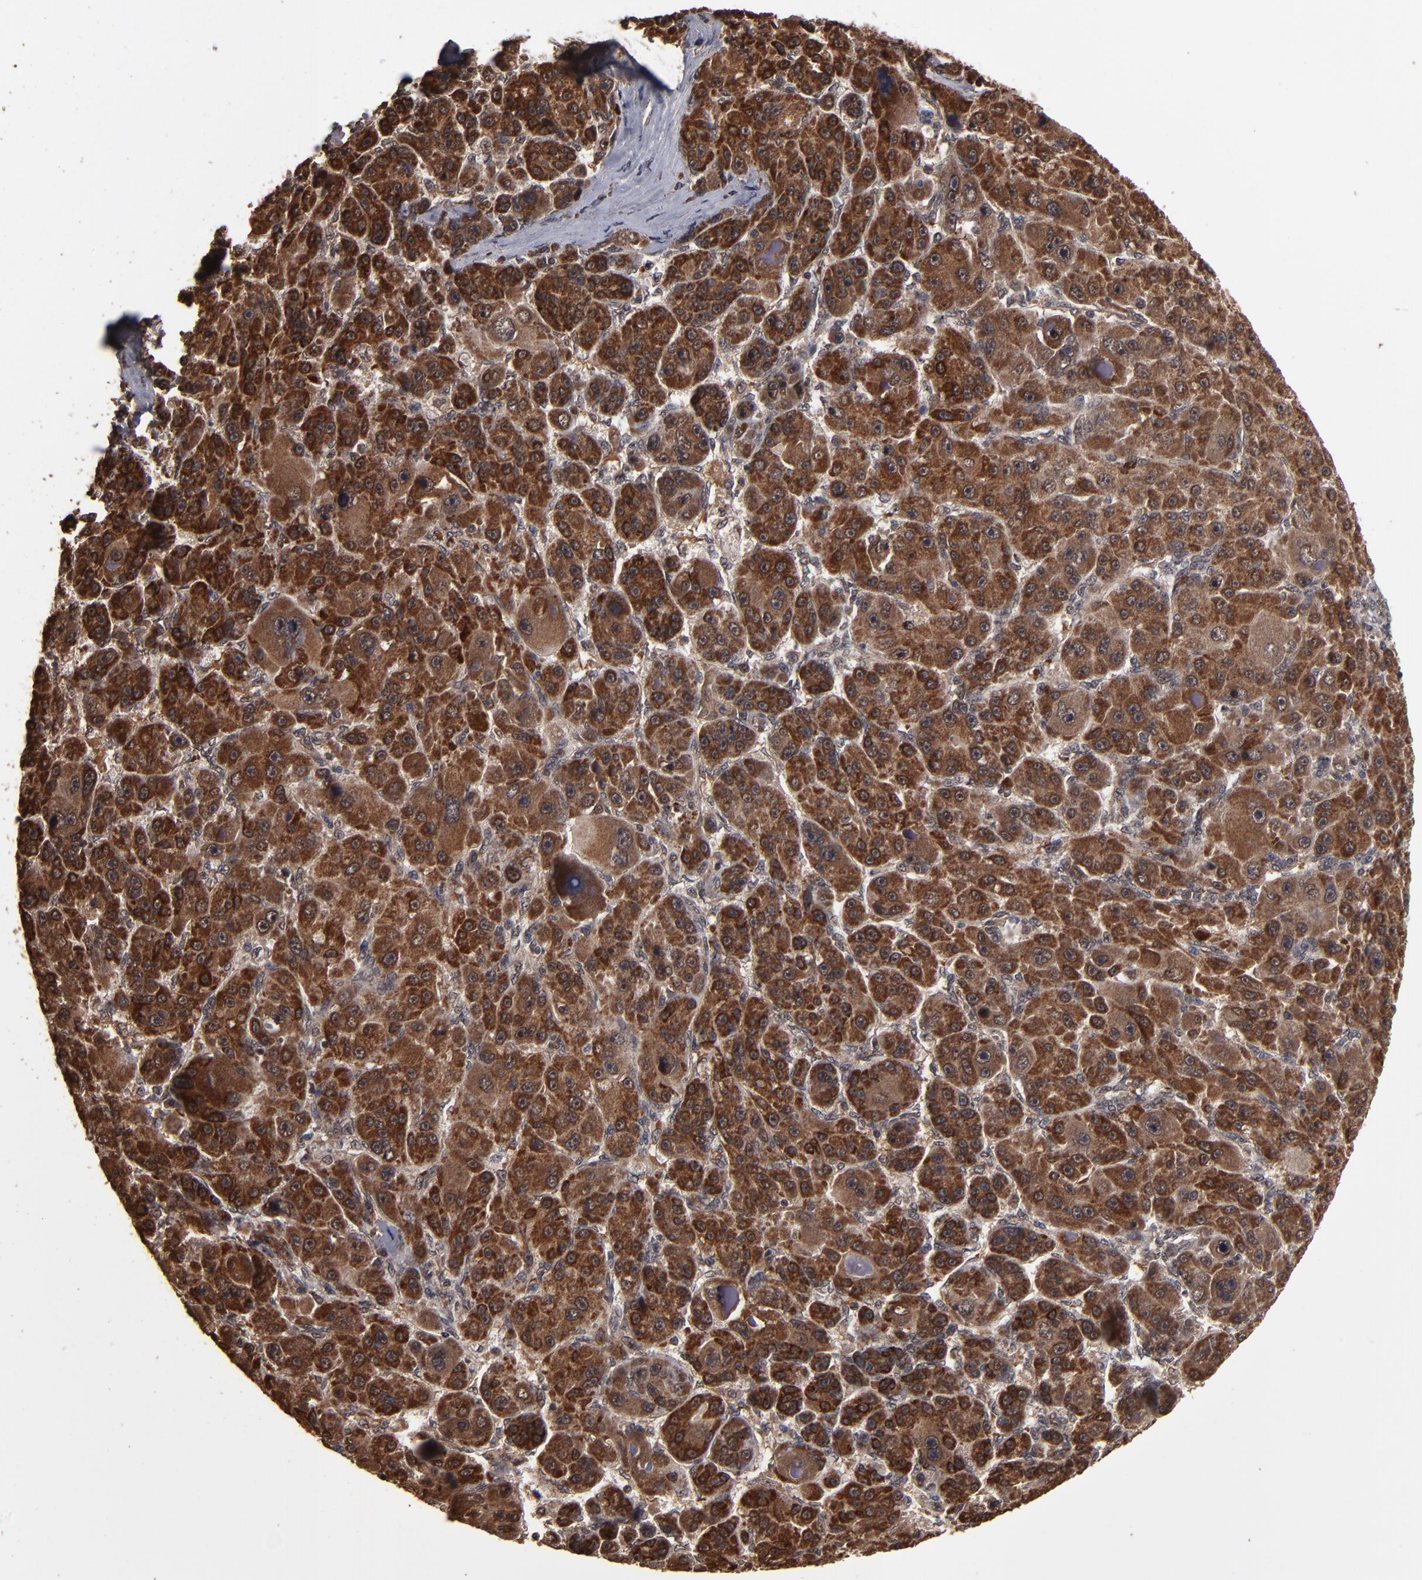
{"staining": {"intensity": "strong", "quantity": ">75%", "location": "cytoplasmic/membranous,nuclear"}, "tissue": "liver cancer", "cell_type": "Tumor cells", "image_type": "cancer", "snomed": [{"axis": "morphology", "description": "Carcinoma, Hepatocellular, NOS"}, {"axis": "topography", "description": "Liver"}], "caption": "Immunohistochemistry (IHC) image of human liver hepatocellular carcinoma stained for a protein (brown), which shows high levels of strong cytoplasmic/membranous and nuclear expression in about >75% of tumor cells.", "gene": "NXF2B", "patient": {"sex": "male", "age": 76}}